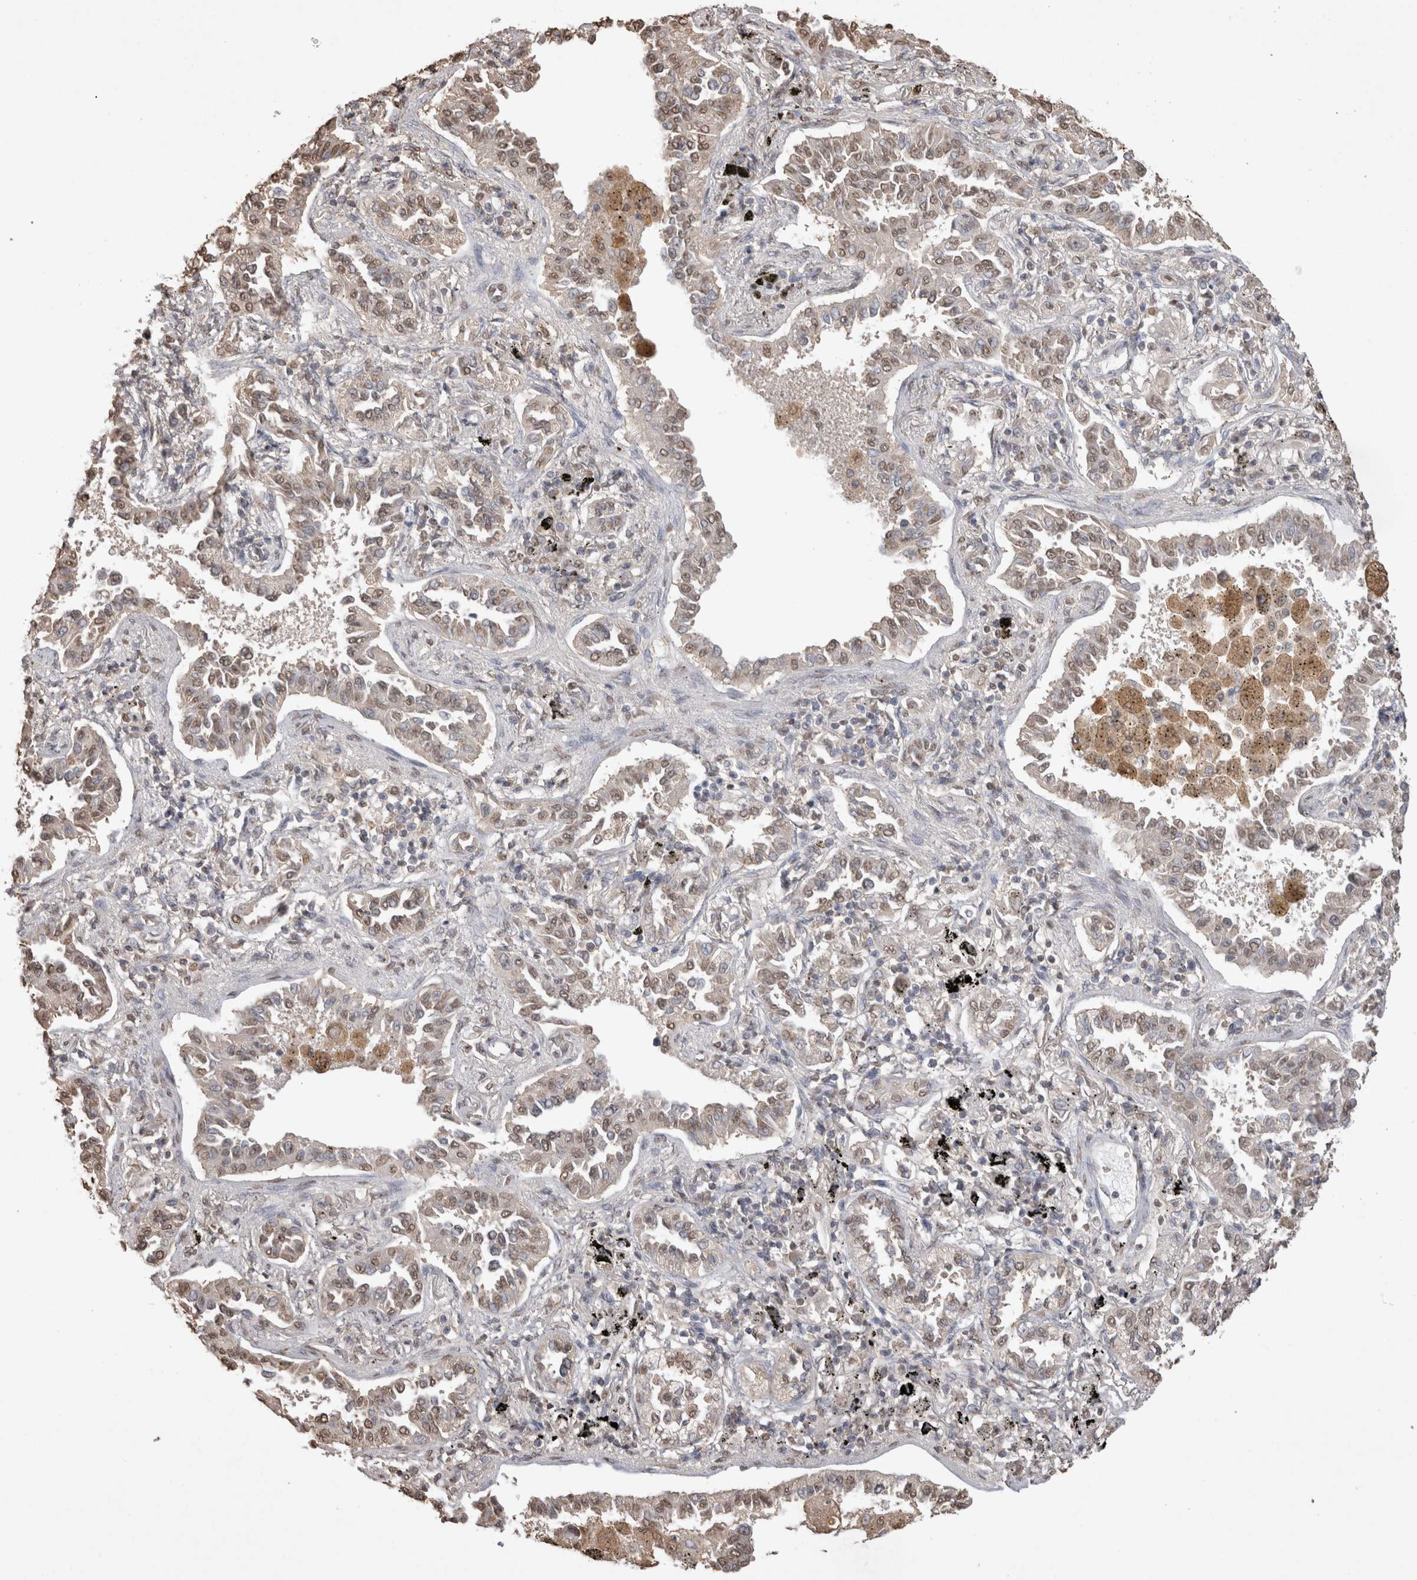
{"staining": {"intensity": "weak", "quantity": "25%-75%", "location": "nuclear"}, "tissue": "lung cancer", "cell_type": "Tumor cells", "image_type": "cancer", "snomed": [{"axis": "morphology", "description": "Normal tissue, NOS"}, {"axis": "morphology", "description": "Adenocarcinoma, NOS"}, {"axis": "topography", "description": "Lung"}], "caption": "DAB (3,3'-diaminobenzidine) immunohistochemical staining of lung cancer displays weak nuclear protein staining in about 25%-75% of tumor cells. (DAB IHC, brown staining for protein, blue staining for nuclei).", "gene": "MLX", "patient": {"sex": "male", "age": 59}}